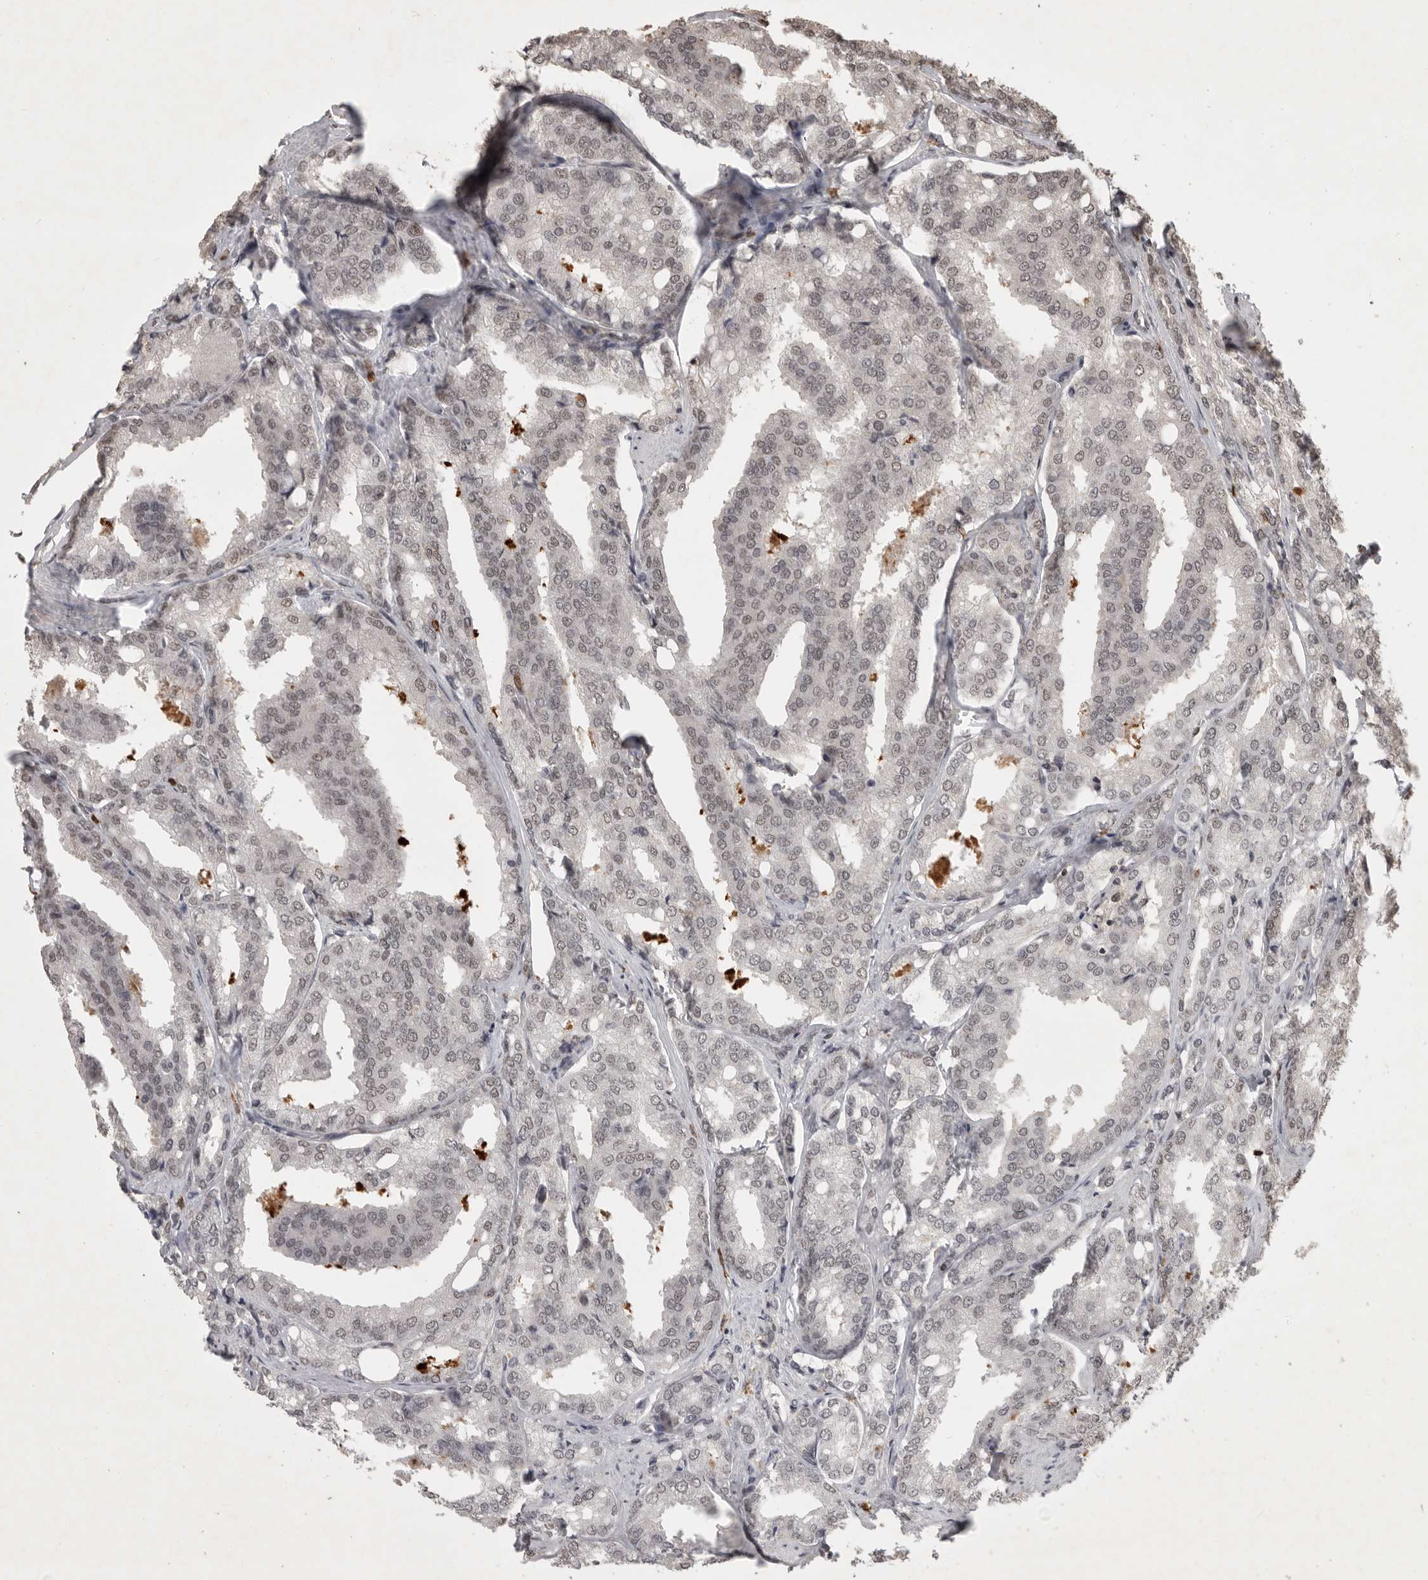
{"staining": {"intensity": "weak", "quantity": ">75%", "location": "nuclear"}, "tissue": "prostate cancer", "cell_type": "Tumor cells", "image_type": "cancer", "snomed": [{"axis": "morphology", "description": "Adenocarcinoma, High grade"}, {"axis": "topography", "description": "Prostate"}], "caption": "Approximately >75% of tumor cells in human prostate cancer exhibit weak nuclear protein staining as visualized by brown immunohistochemical staining.", "gene": "CBLL1", "patient": {"sex": "male", "age": 50}}